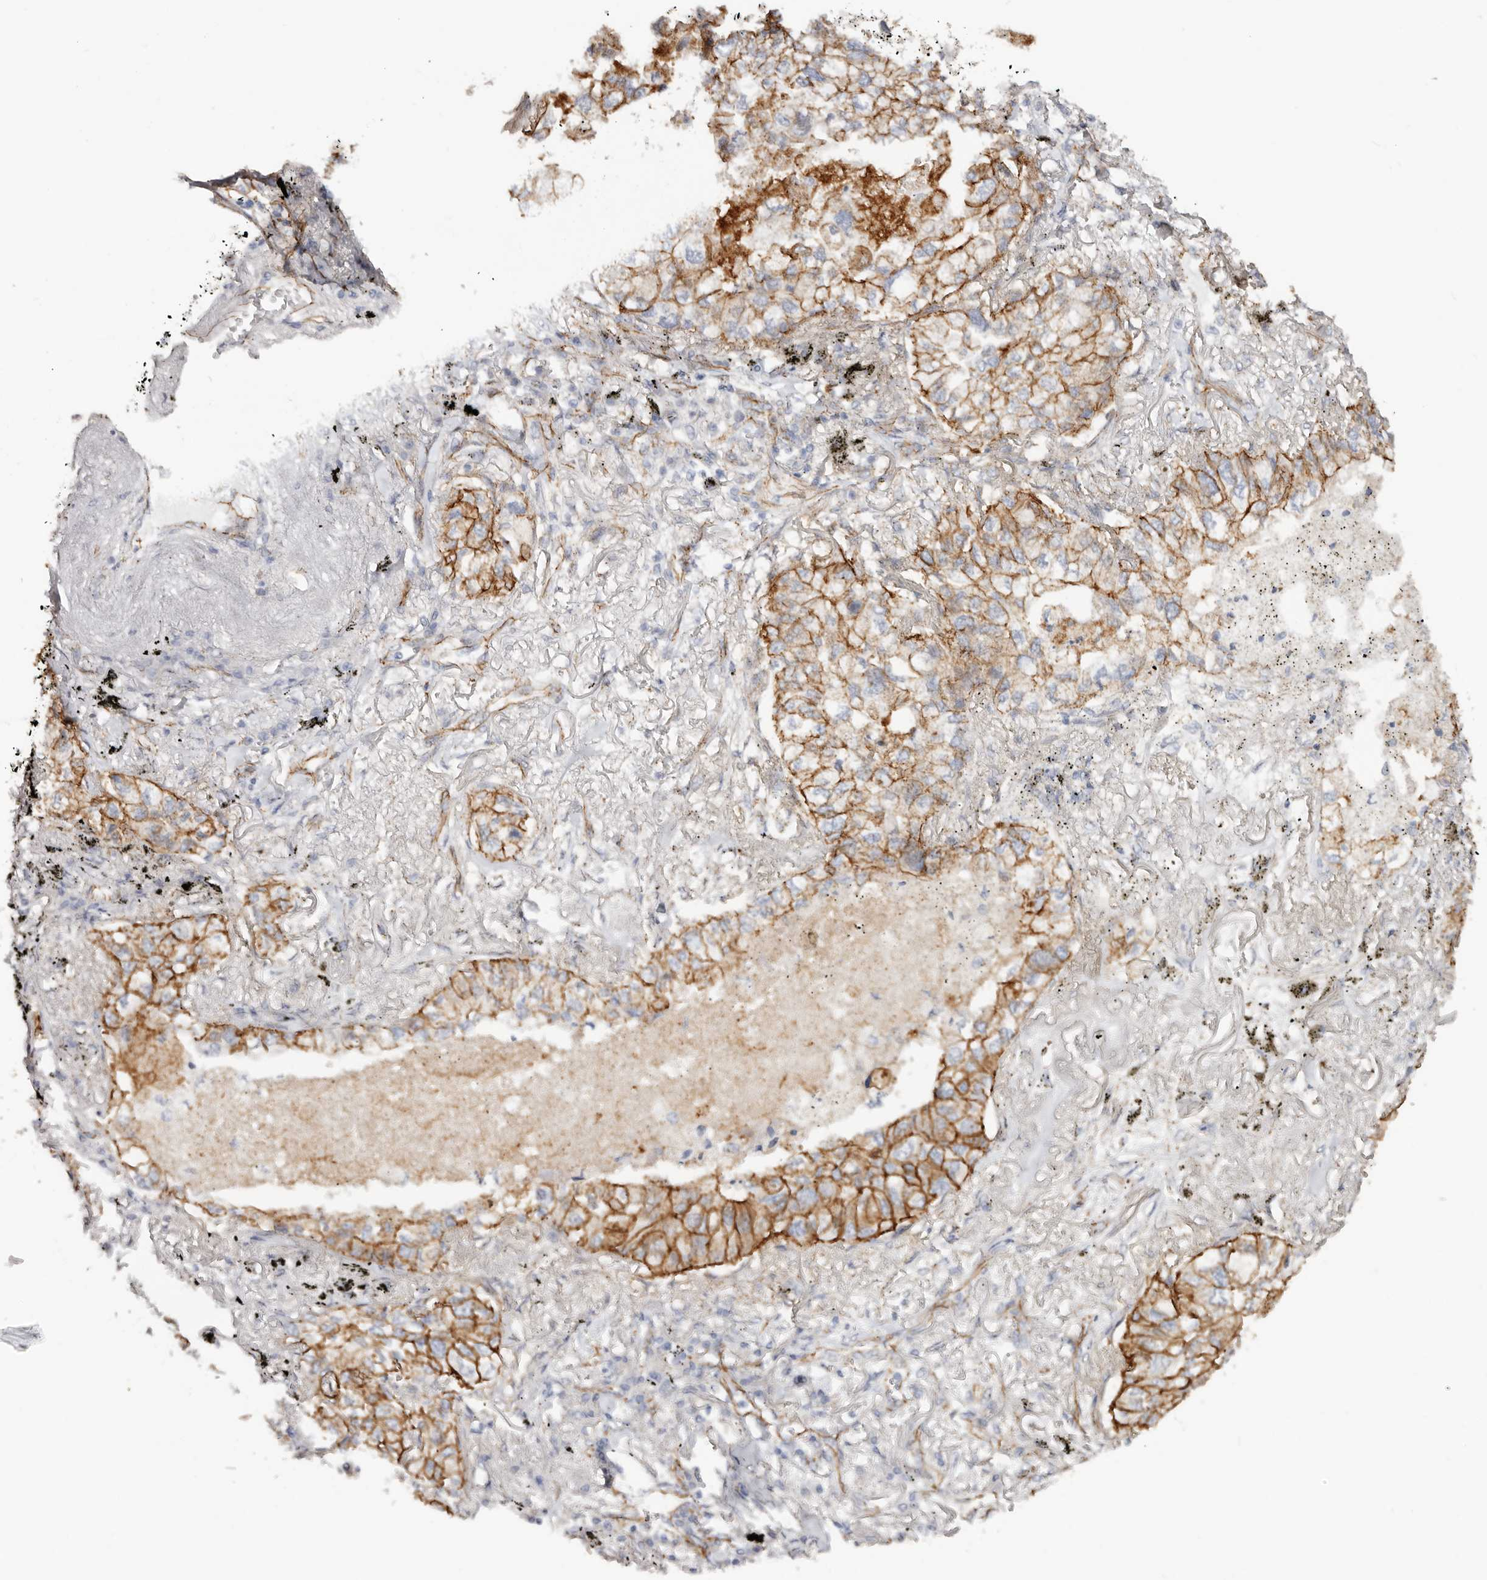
{"staining": {"intensity": "strong", "quantity": ">75%", "location": "cytoplasmic/membranous"}, "tissue": "lung cancer", "cell_type": "Tumor cells", "image_type": "cancer", "snomed": [{"axis": "morphology", "description": "Adenocarcinoma, NOS"}, {"axis": "topography", "description": "Lung"}], "caption": "Immunohistochemical staining of human lung adenocarcinoma demonstrates high levels of strong cytoplasmic/membranous expression in about >75% of tumor cells.", "gene": "CTNNB1", "patient": {"sex": "male", "age": 65}}